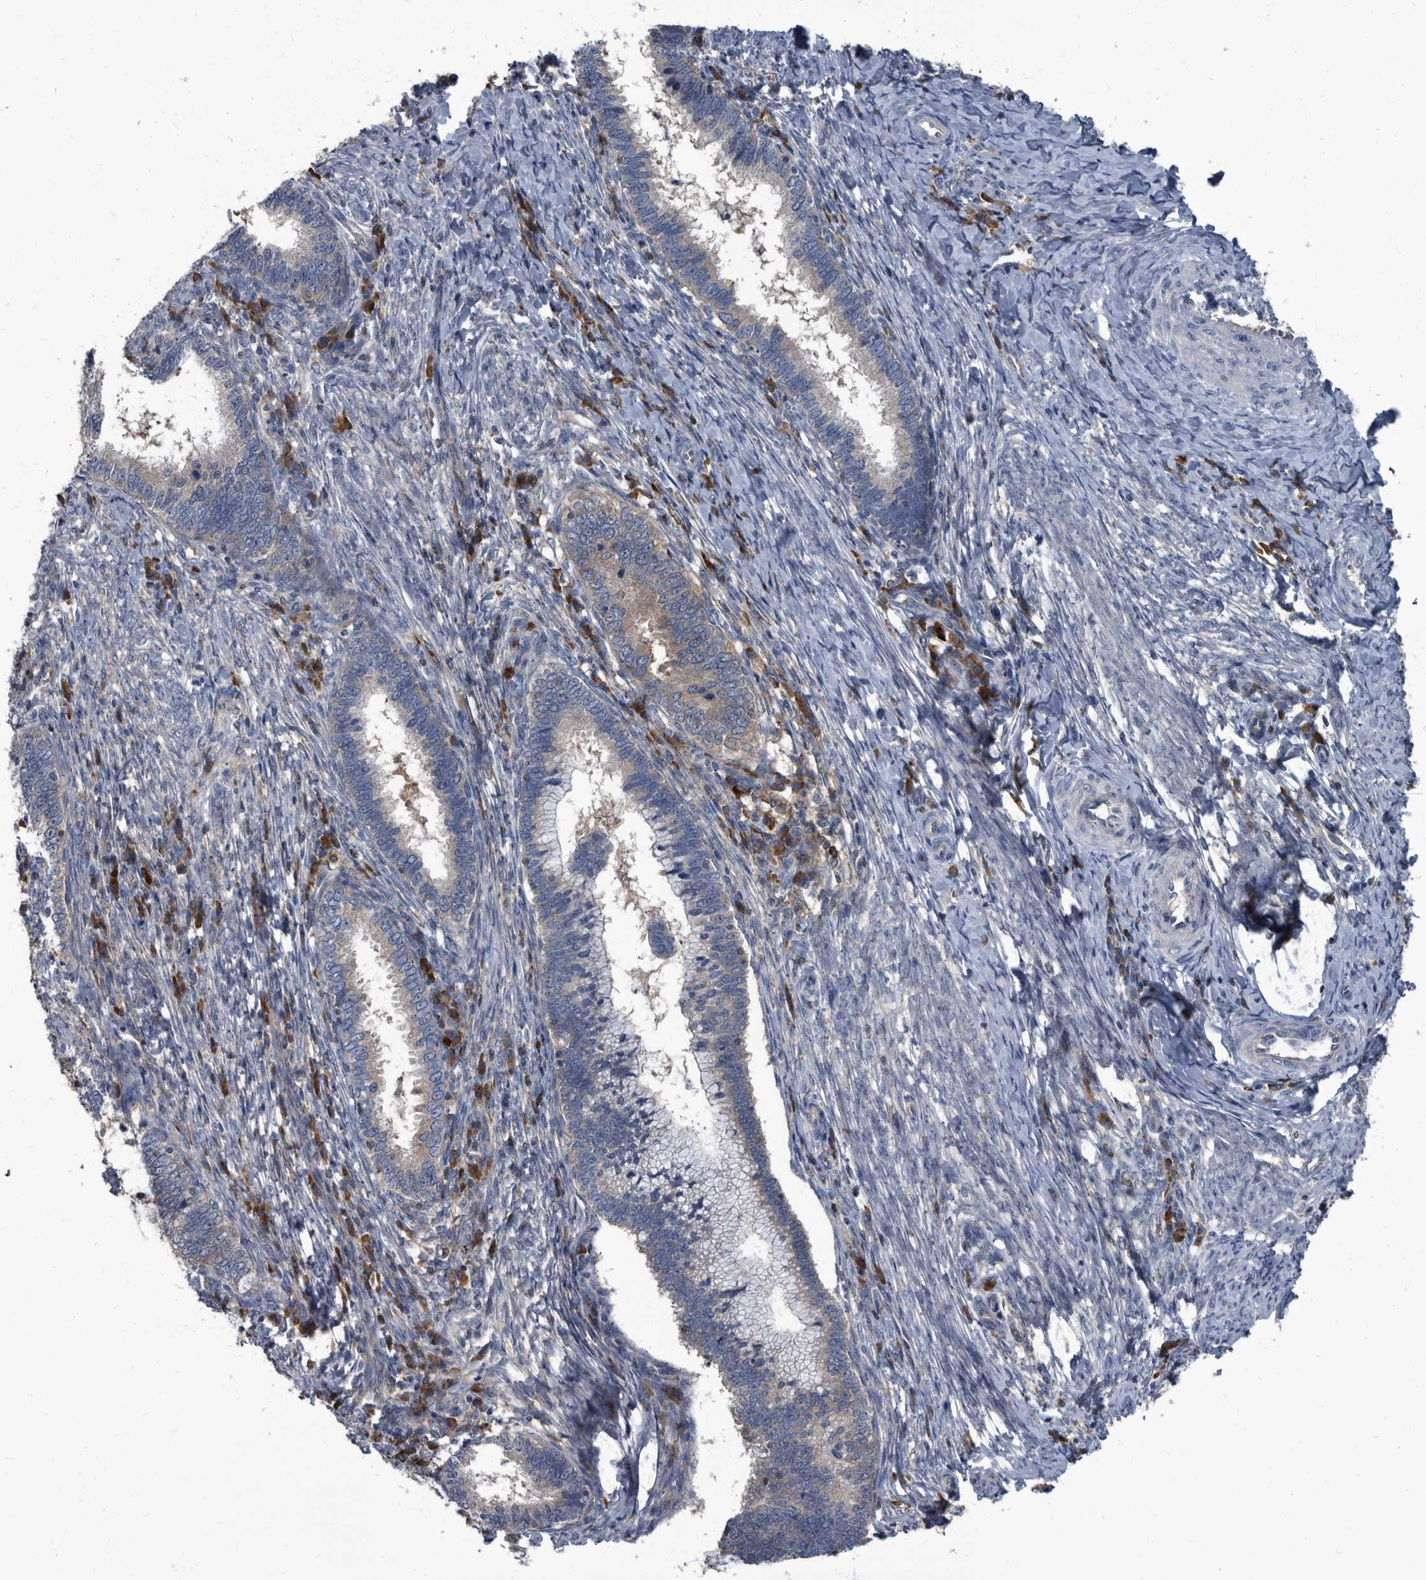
{"staining": {"intensity": "weak", "quantity": ">75%", "location": "cytoplasmic/membranous"}, "tissue": "cervical cancer", "cell_type": "Tumor cells", "image_type": "cancer", "snomed": [{"axis": "morphology", "description": "Adenocarcinoma, NOS"}, {"axis": "topography", "description": "Cervix"}], "caption": "Immunohistochemistry of human adenocarcinoma (cervical) exhibits low levels of weak cytoplasmic/membranous expression in approximately >75% of tumor cells.", "gene": "CDV3", "patient": {"sex": "female", "age": 36}}